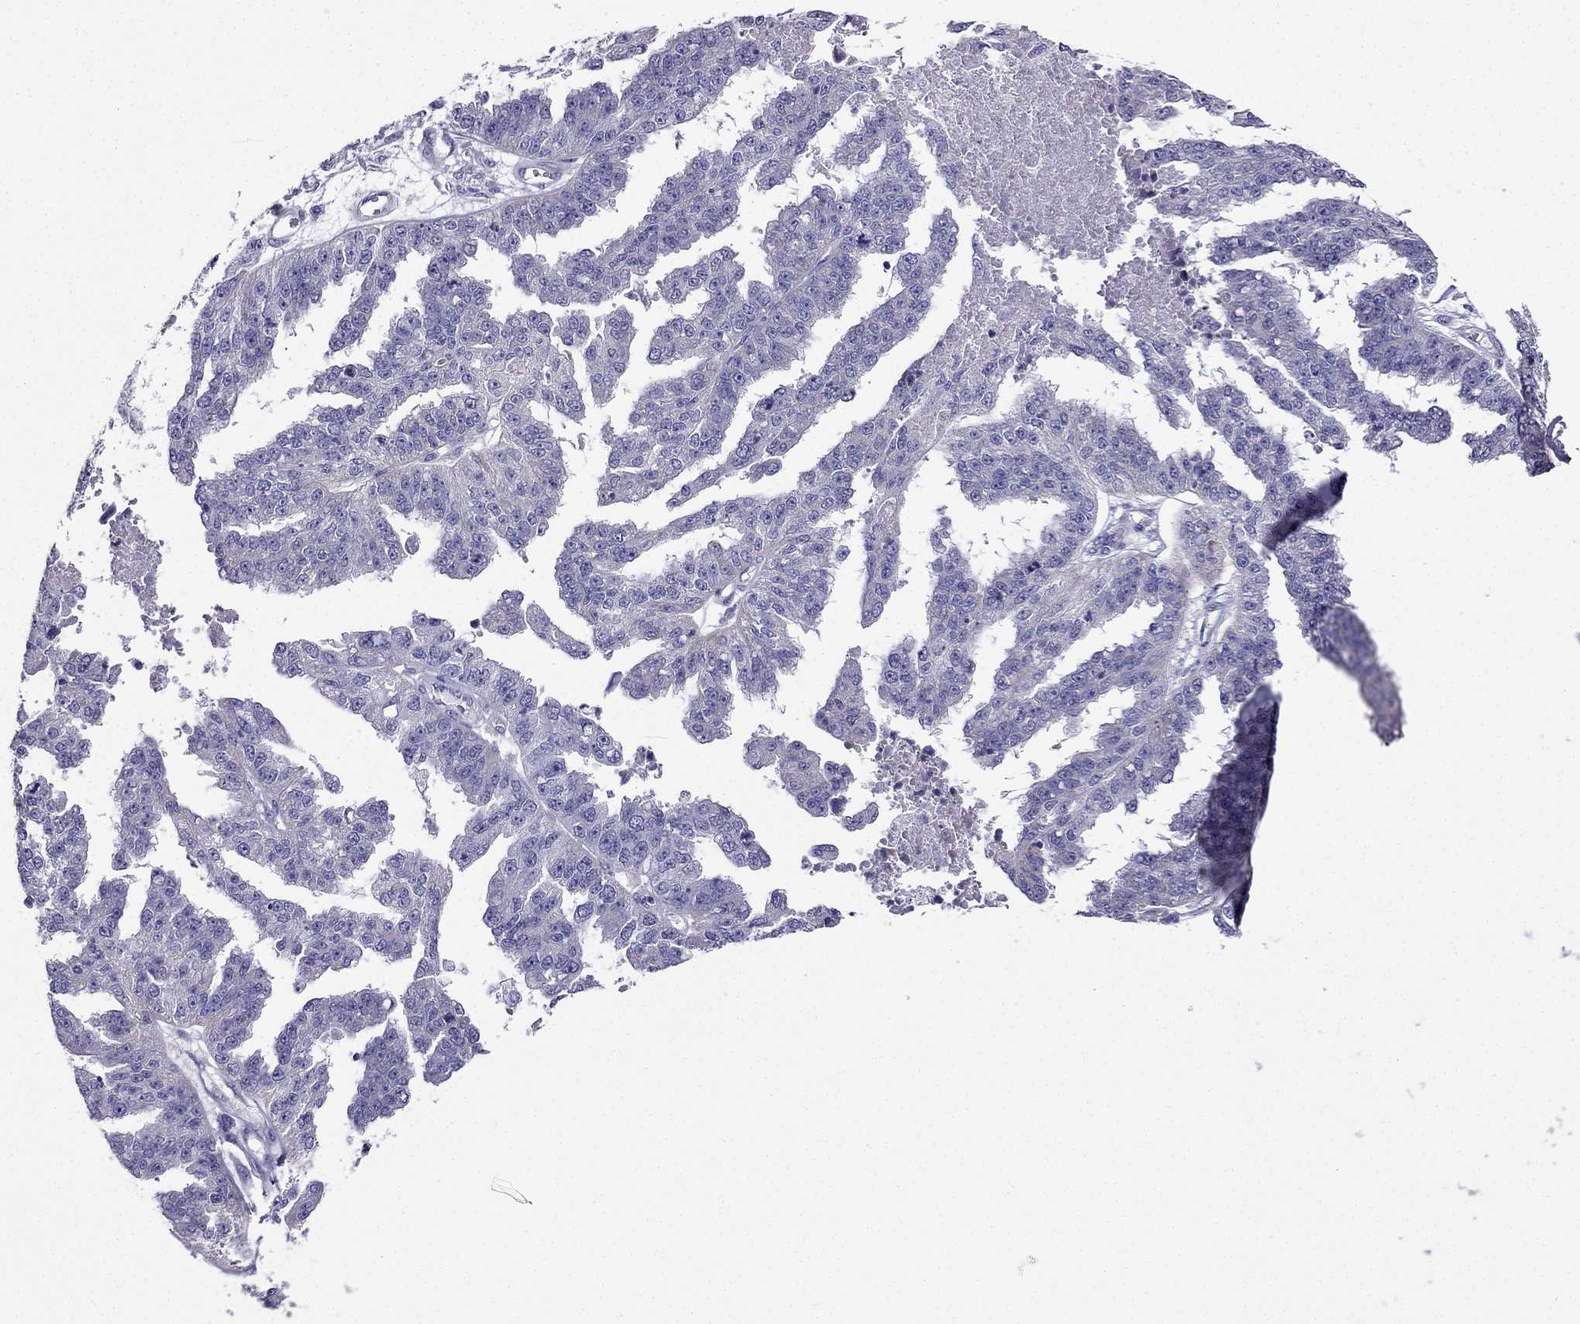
{"staining": {"intensity": "negative", "quantity": "none", "location": "none"}, "tissue": "ovarian cancer", "cell_type": "Tumor cells", "image_type": "cancer", "snomed": [{"axis": "morphology", "description": "Cystadenocarcinoma, serous, NOS"}, {"axis": "topography", "description": "Ovary"}], "caption": "IHC micrograph of neoplastic tissue: serous cystadenocarcinoma (ovarian) stained with DAB shows no significant protein positivity in tumor cells. (Brightfield microscopy of DAB IHC at high magnification).", "gene": "KIF5A", "patient": {"sex": "female", "age": 58}}